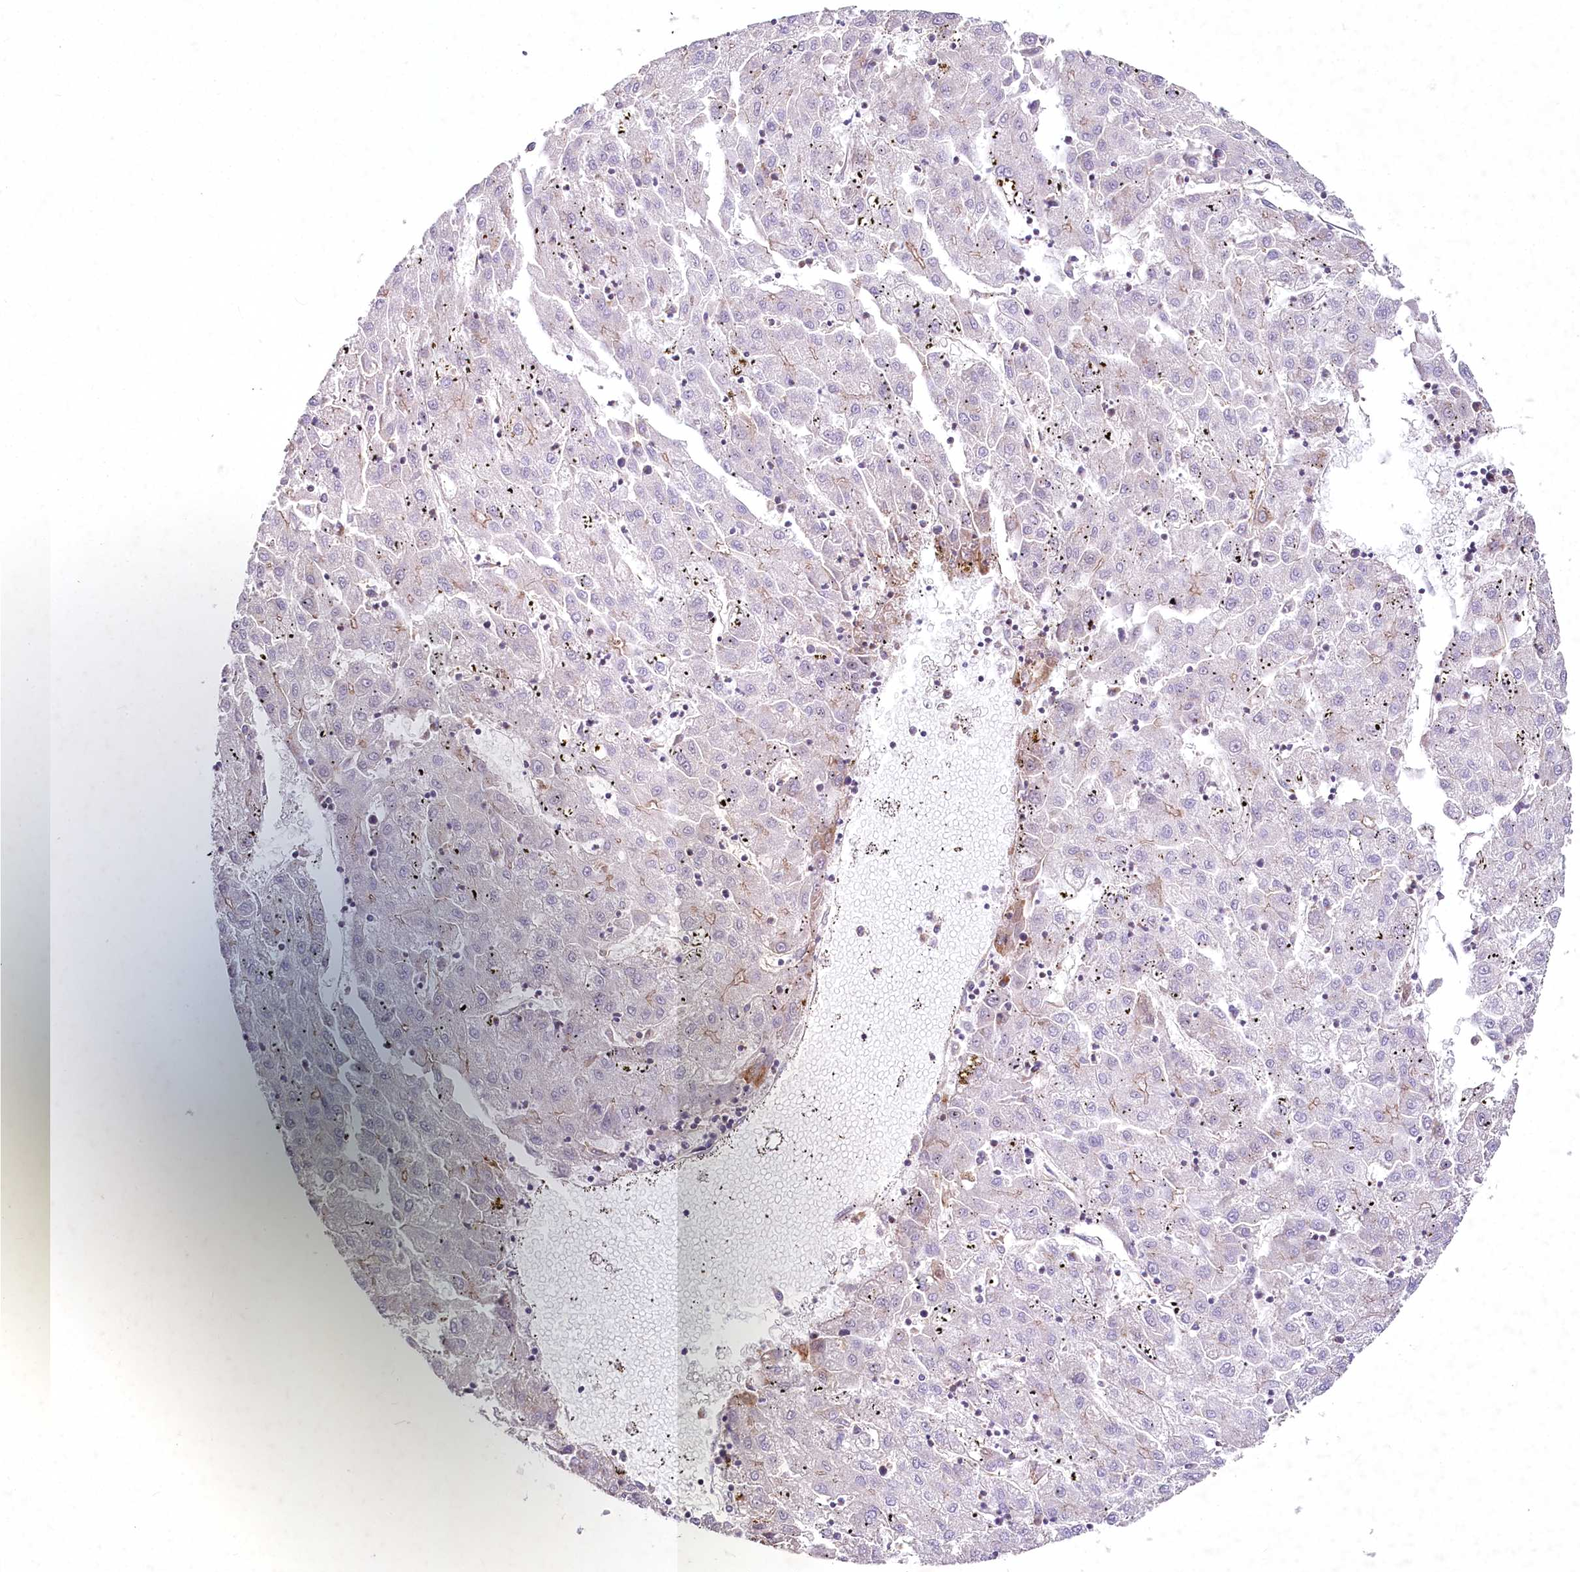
{"staining": {"intensity": "negative", "quantity": "none", "location": "none"}, "tissue": "liver cancer", "cell_type": "Tumor cells", "image_type": "cancer", "snomed": [{"axis": "morphology", "description": "Carcinoma, Hepatocellular, NOS"}, {"axis": "topography", "description": "Liver"}], "caption": "Immunohistochemistry (IHC) micrograph of neoplastic tissue: human liver cancer (hepatocellular carcinoma) stained with DAB reveals no significant protein expression in tumor cells. (Brightfield microscopy of DAB (3,3'-diaminobenzidine) immunohistochemistry at high magnification).", "gene": "STX6", "patient": {"sex": "male", "age": 72}}